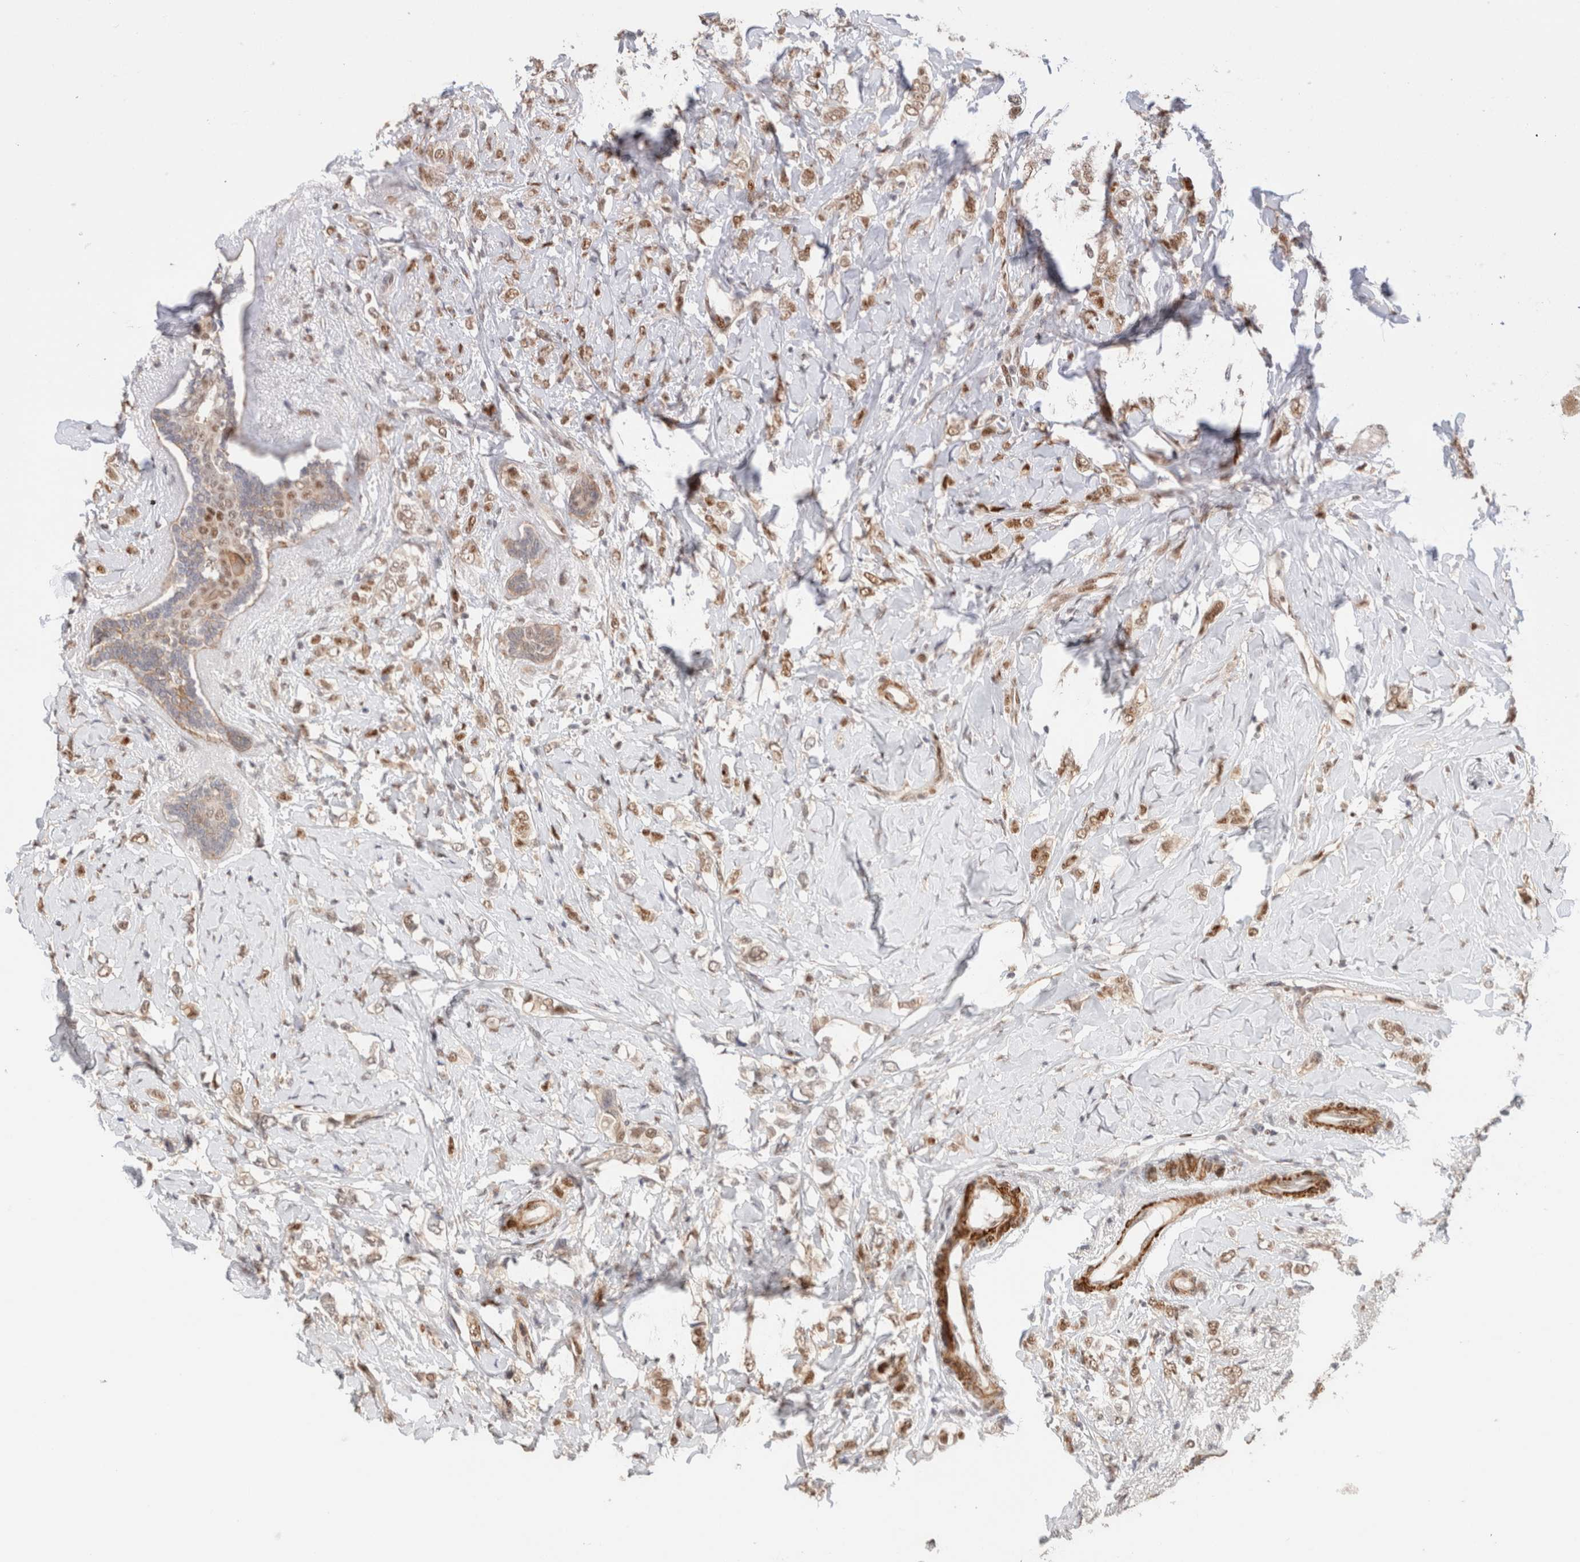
{"staining": {"intensity": "moderate", "quantity": ">75%", "location": "nuclear"}, "tissue": "breast cancer", "cell_type": "Tumor cells", "image_type": "cancer", "snomed": [{"axis": "morphology", "description": "Normal tissue, NOS"}, {"axis": "morphology", "description": "Lobular carcinoma"}, {"axis": "topography", "description": "Breast"}], "caption": "Human breast lobular carcinoma stained for a protein (brown) reveals moderate nuclear positive expression in approximately >75% of tumor cells.", "gene": "ID3", "patient": {"sex": "female", "age": 47}}